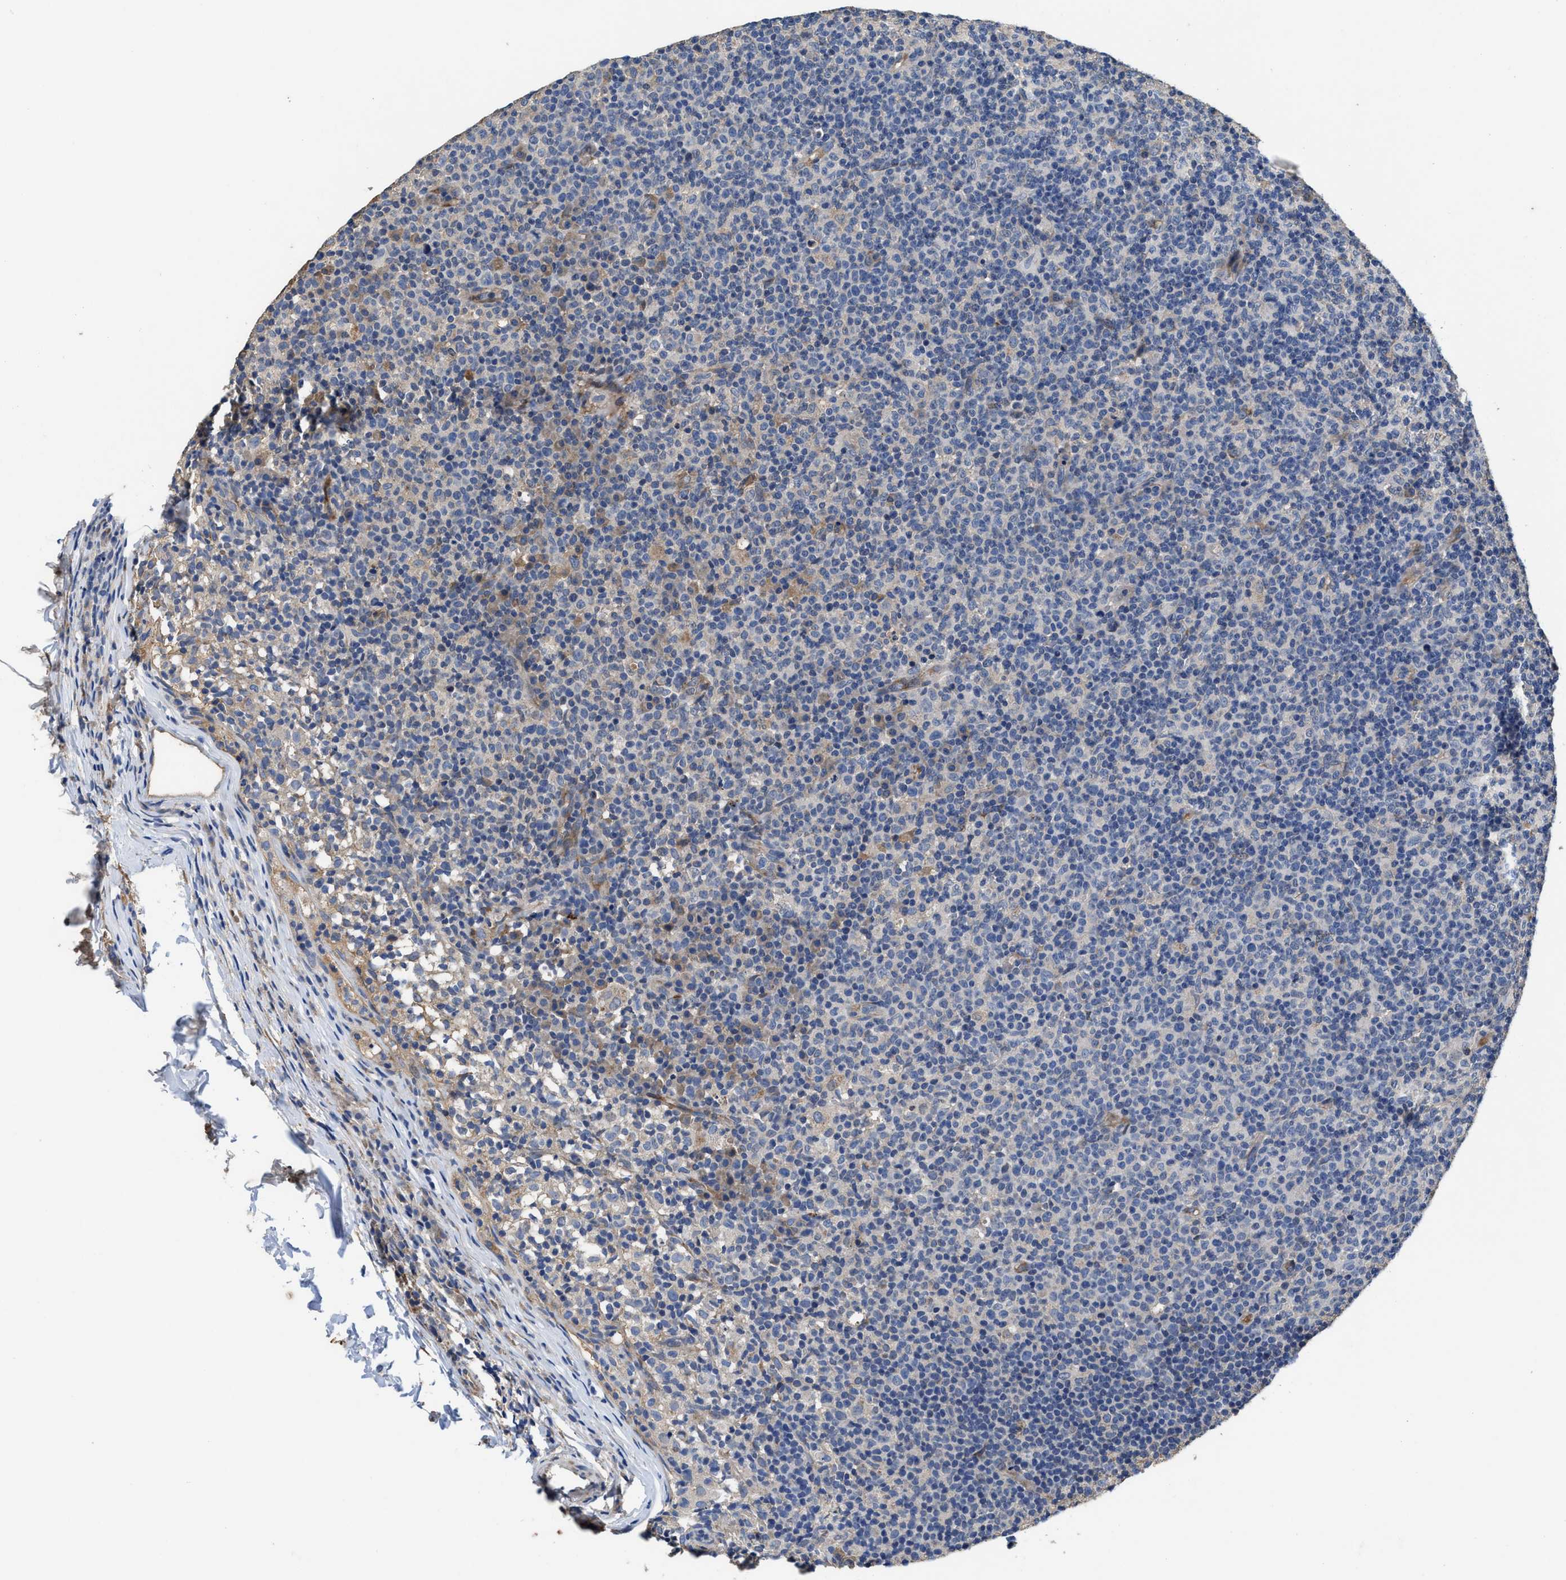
{"staining": {"intensity": "moderate", "quantity": "<25%", "location": "cytoplasmic/membranous"}, "tissue": "lymph node", "cell_type": "Germinal center cells", "image_type": "normal", "snomed": [{"axis": "morphology", "description": "Normal tissue, NOS"}, {"axis": "morphology", "description": "Inflammation, NOS"}, {"axis": "topography", "description": "Lymph node"}], "caption": "Lymph node stained with a protein marker demonstrates moderate staining in germinal center cells.", "gene": "IDNK", "patient": {"sex": "male", "age": 55}}